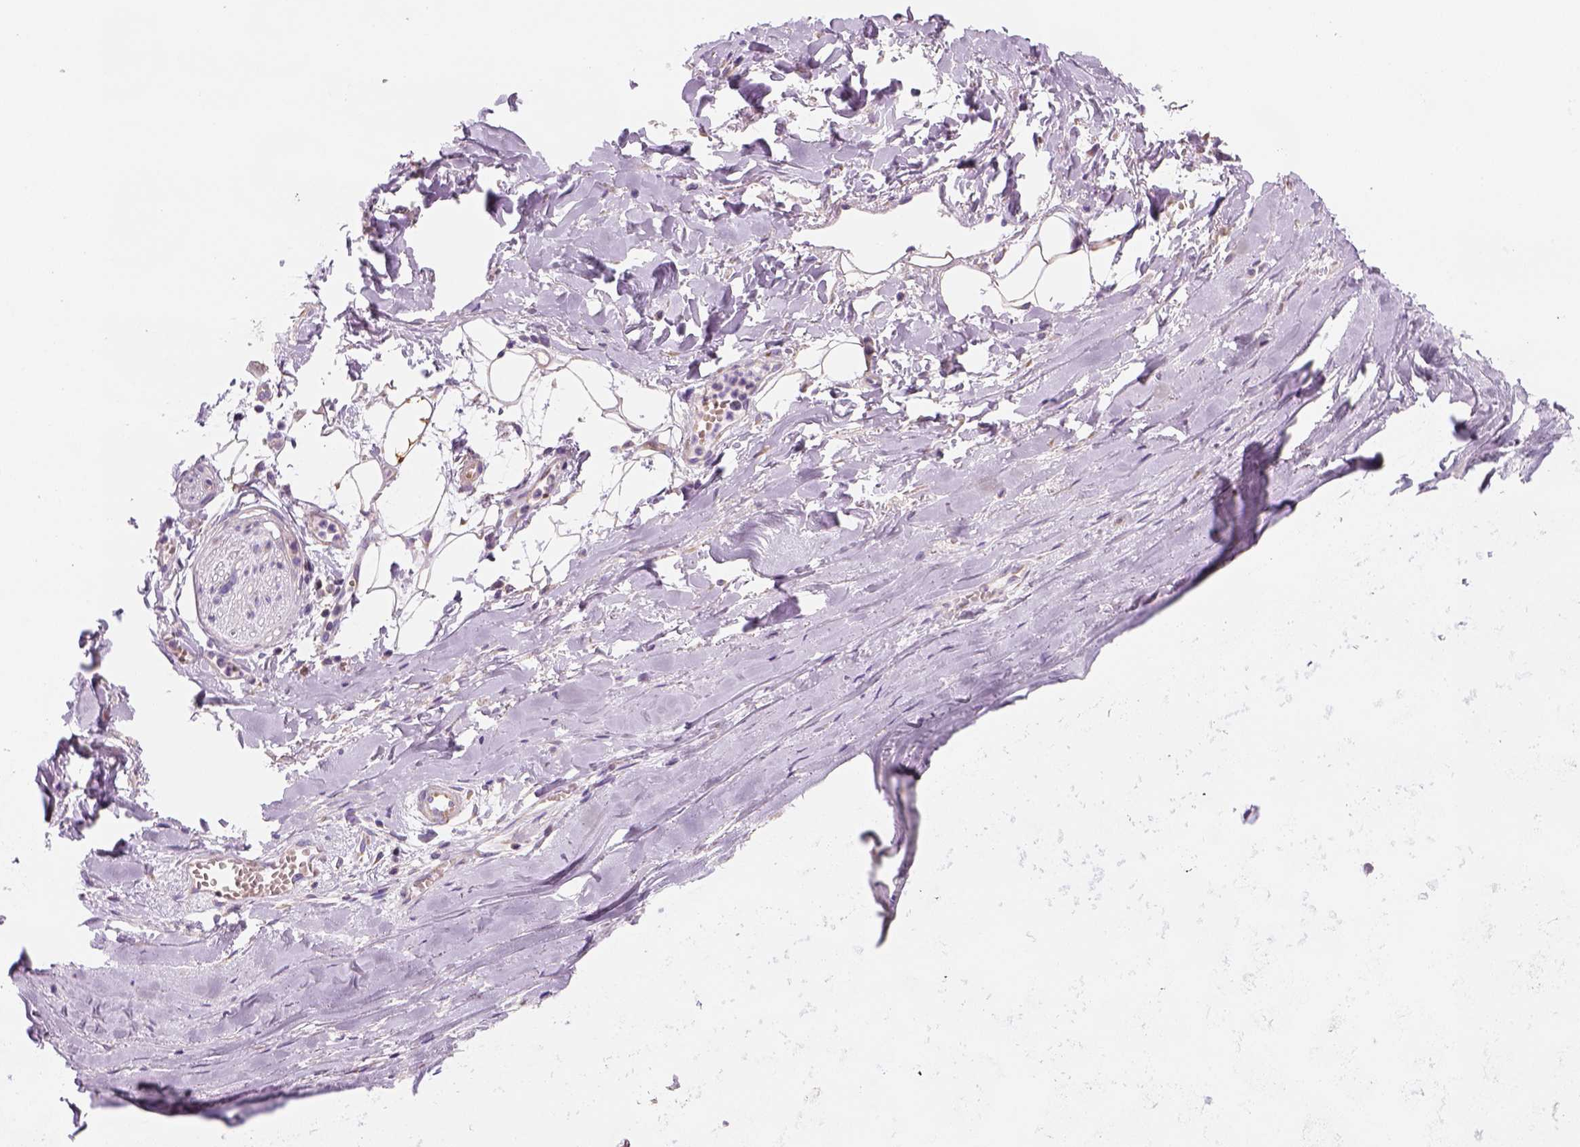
{"staining": {"intensity": "negative", "quantity": "none", "location": "none"}, "tissue": "adipose tissue", "cell_type": "Adipocytes", "image_type": "normal", "snomed": [{"axis": "morphology", "description": "Normal tissue, NOS"}, {"axis": "topography", "description": "Cartilage tissue"}, {"axis": "topography", "description": "Nasopharynx"}, {"axis": "topography", "description": "Thyroid gland"}], "caption": "DAB immunohistochemical staining of unremarkable adipose tissue shows no significant positivity in adipocytes.", "gene": "CES2", "patient": {"sex": "male", "age": 63}}